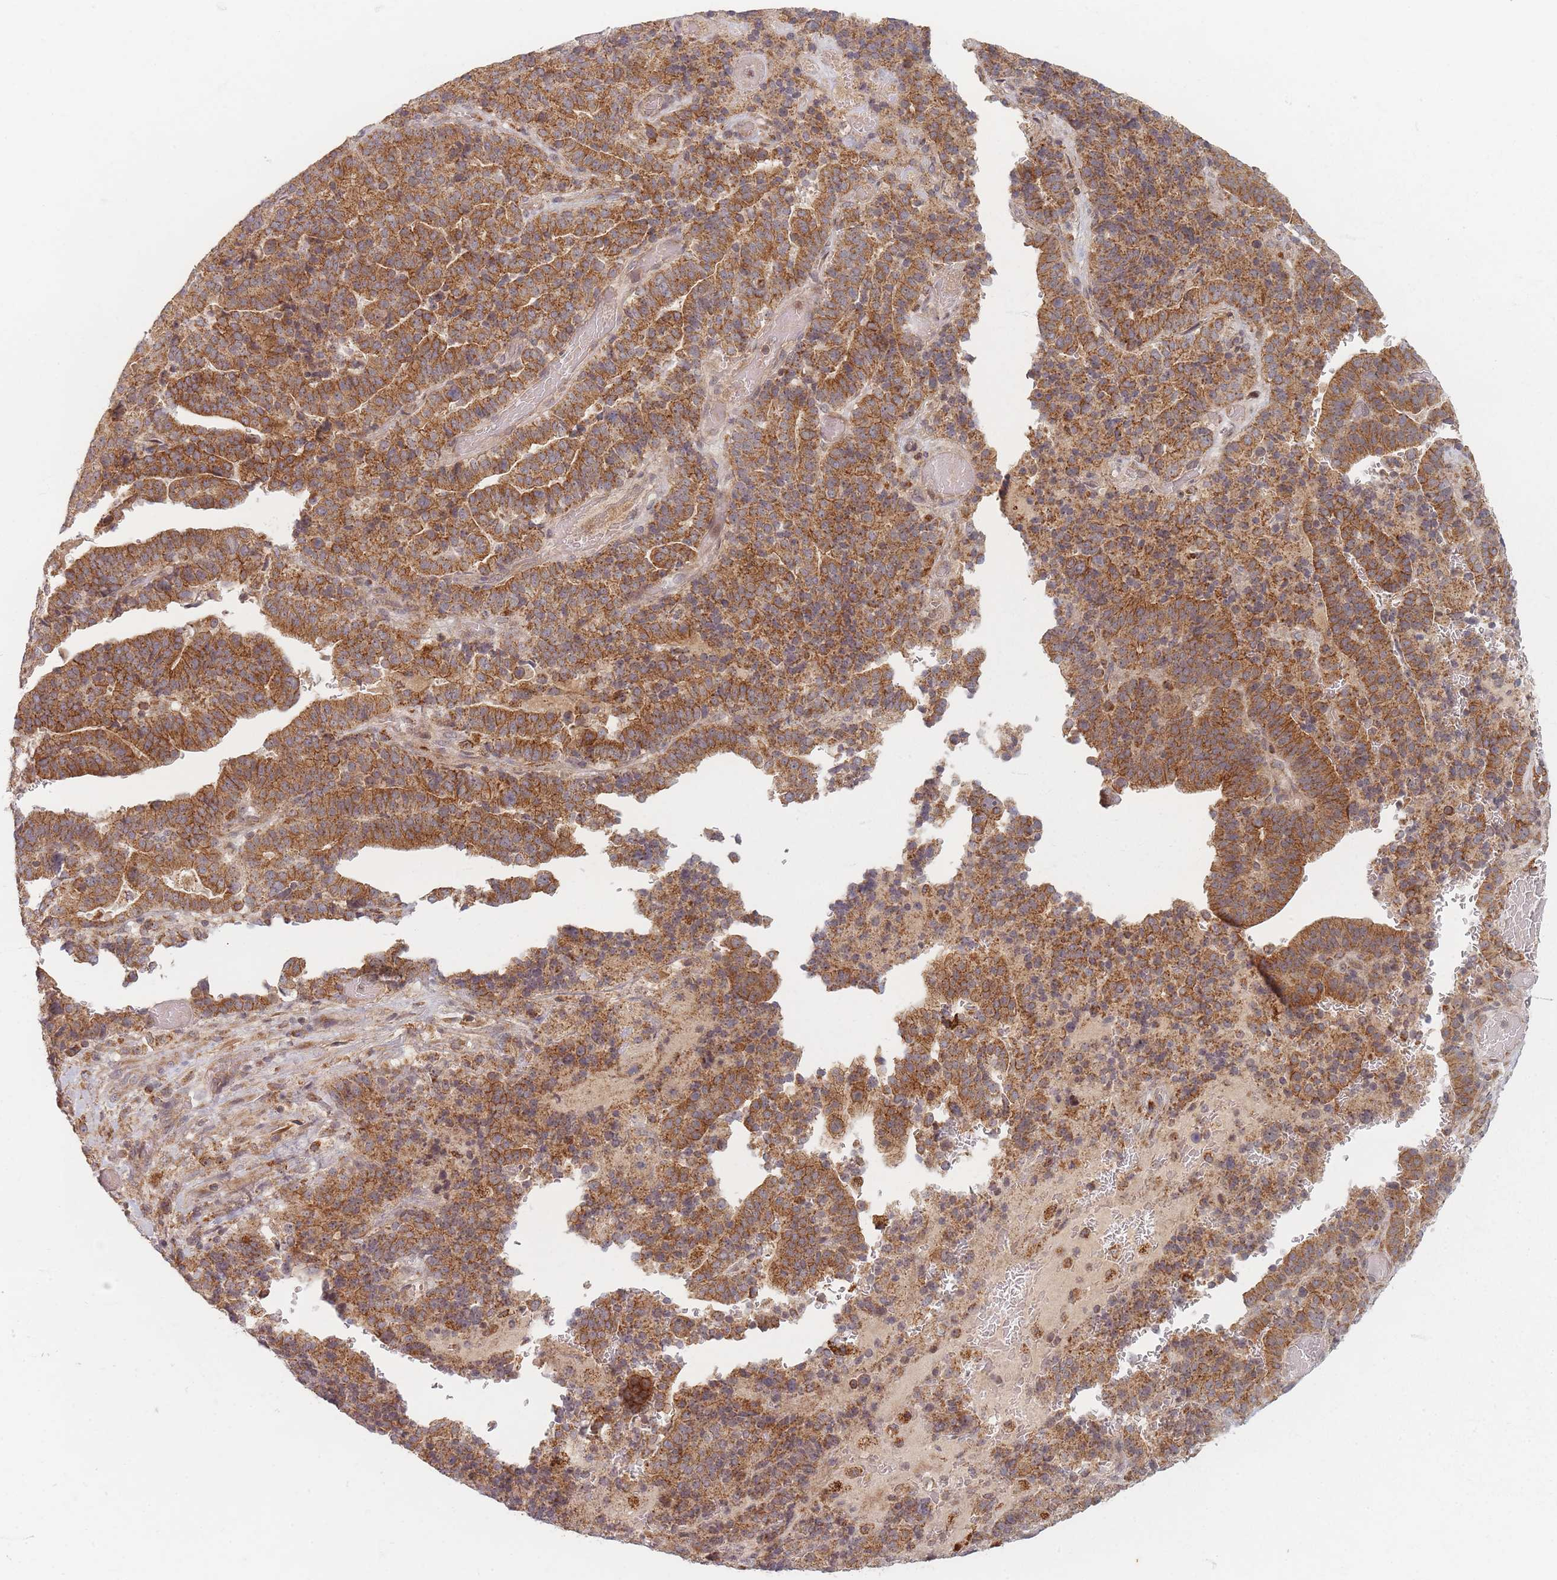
{"staining": {"intensity": "moderate", "quantity": ">75%", "location": "cytoplasmic/membranous"}, "tissue": "stomach cancer", "cell_type": "Tumor cells", "image_type": "cancer", "snomed": [{"axis": "morphology", "description": "Adenocarcinoma, NOS"}, {"axis": "topography", "description": "Stomach"}], "caption": "Immunohistochemical staining of stomach cancer (adenocarcinoma) shows medium levels of moderate cytoplasmic/membranous expression in approximately >75% of tumor cells.", "gene": "RADX", "patient": {"sex": "male", "age": 48}}